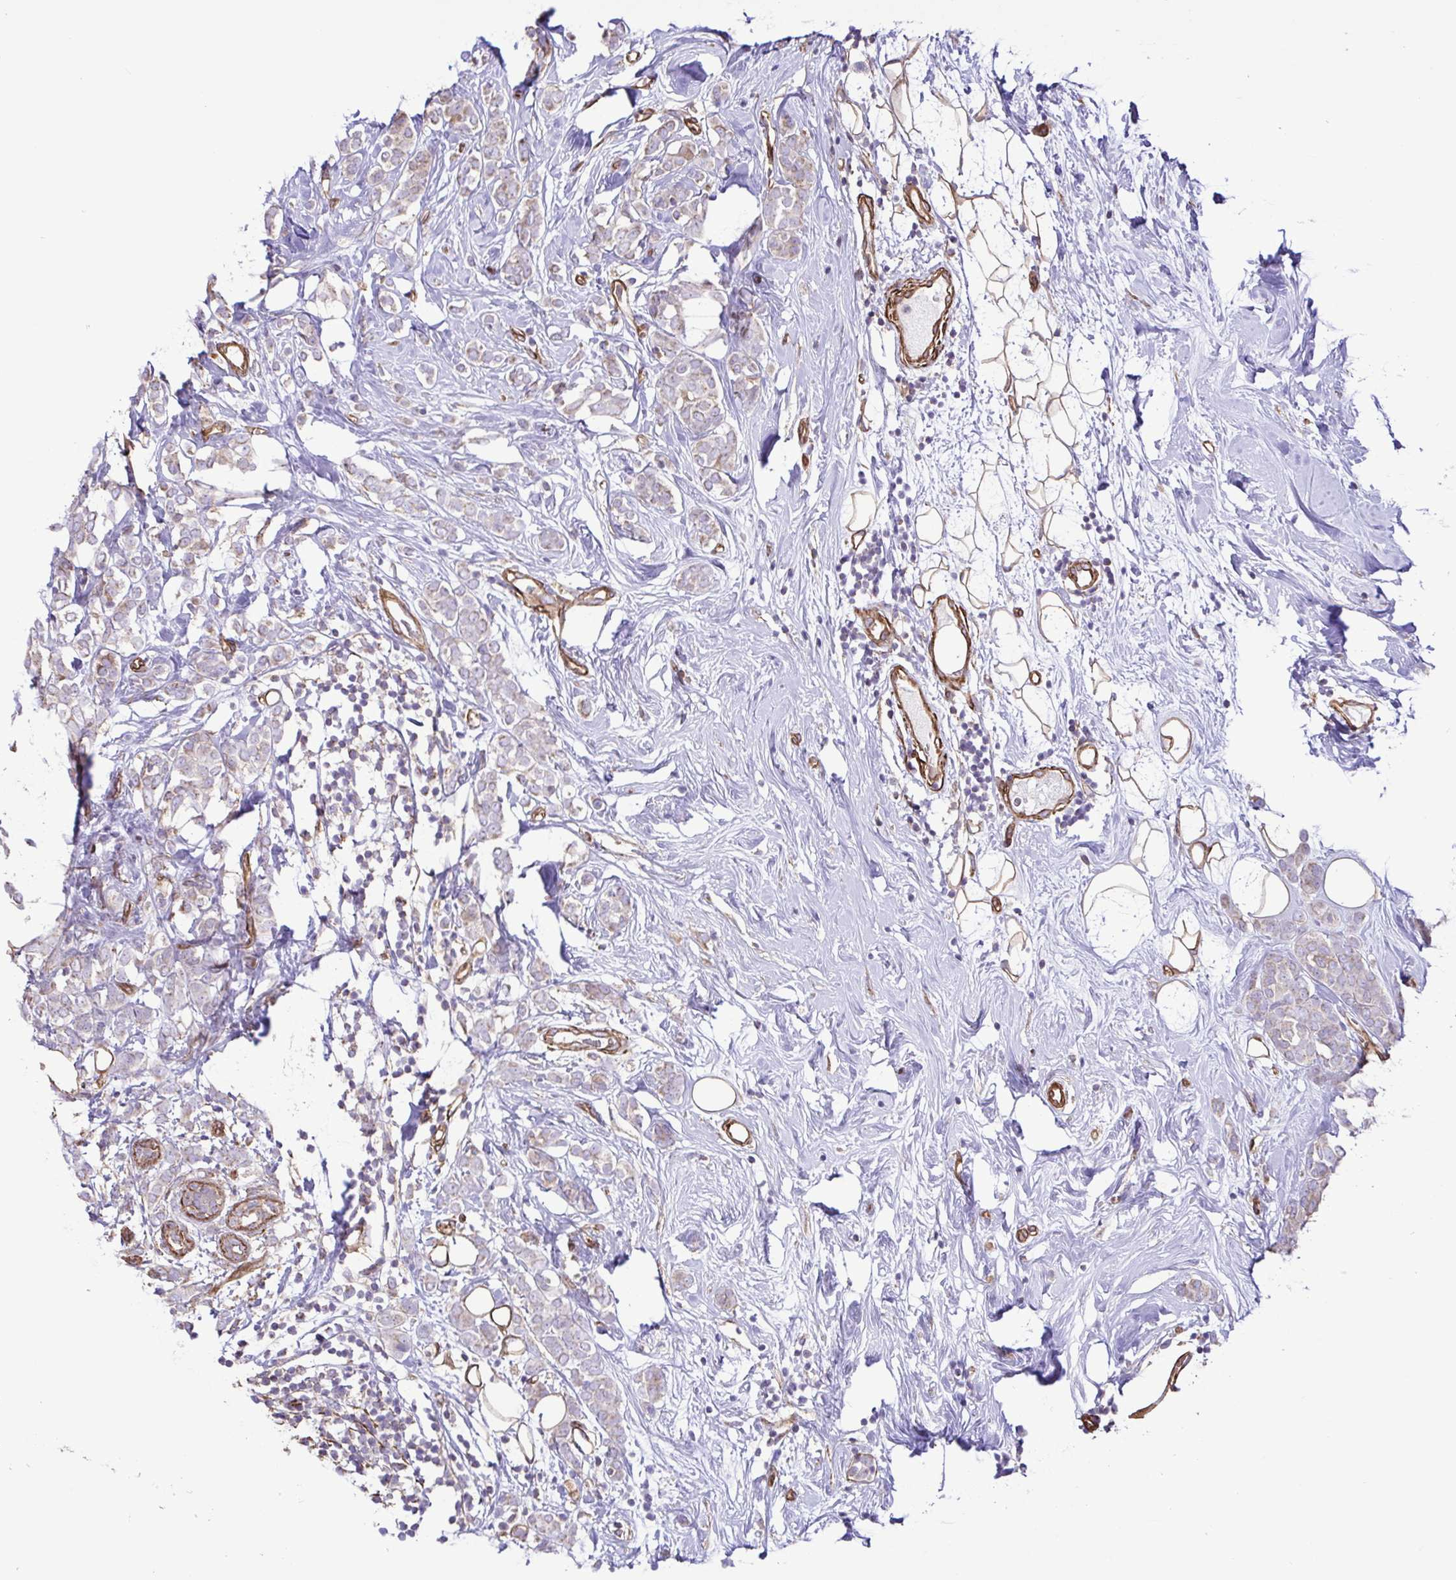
{"staining": {"intensity": "negative", "quantity": "none", "location": "none"}, "tissue": "breast cancer", "cell_type": "Tumor cells", "image_type": "cancer", "snomed": [{"axis": "morphology", "description": "Lobular carcinoma"}, {"axis": "topography", "description": "Breast"}], "caption": "This histopathology image is of lobular carcinoma (breast) stained with immunohistochemistry to label a protein in brown with the nuclei are counter-stained blue. There is no staining in tumor cells.", "gene": "FLT1", "patient": {"sex": "female", "age": 49}}